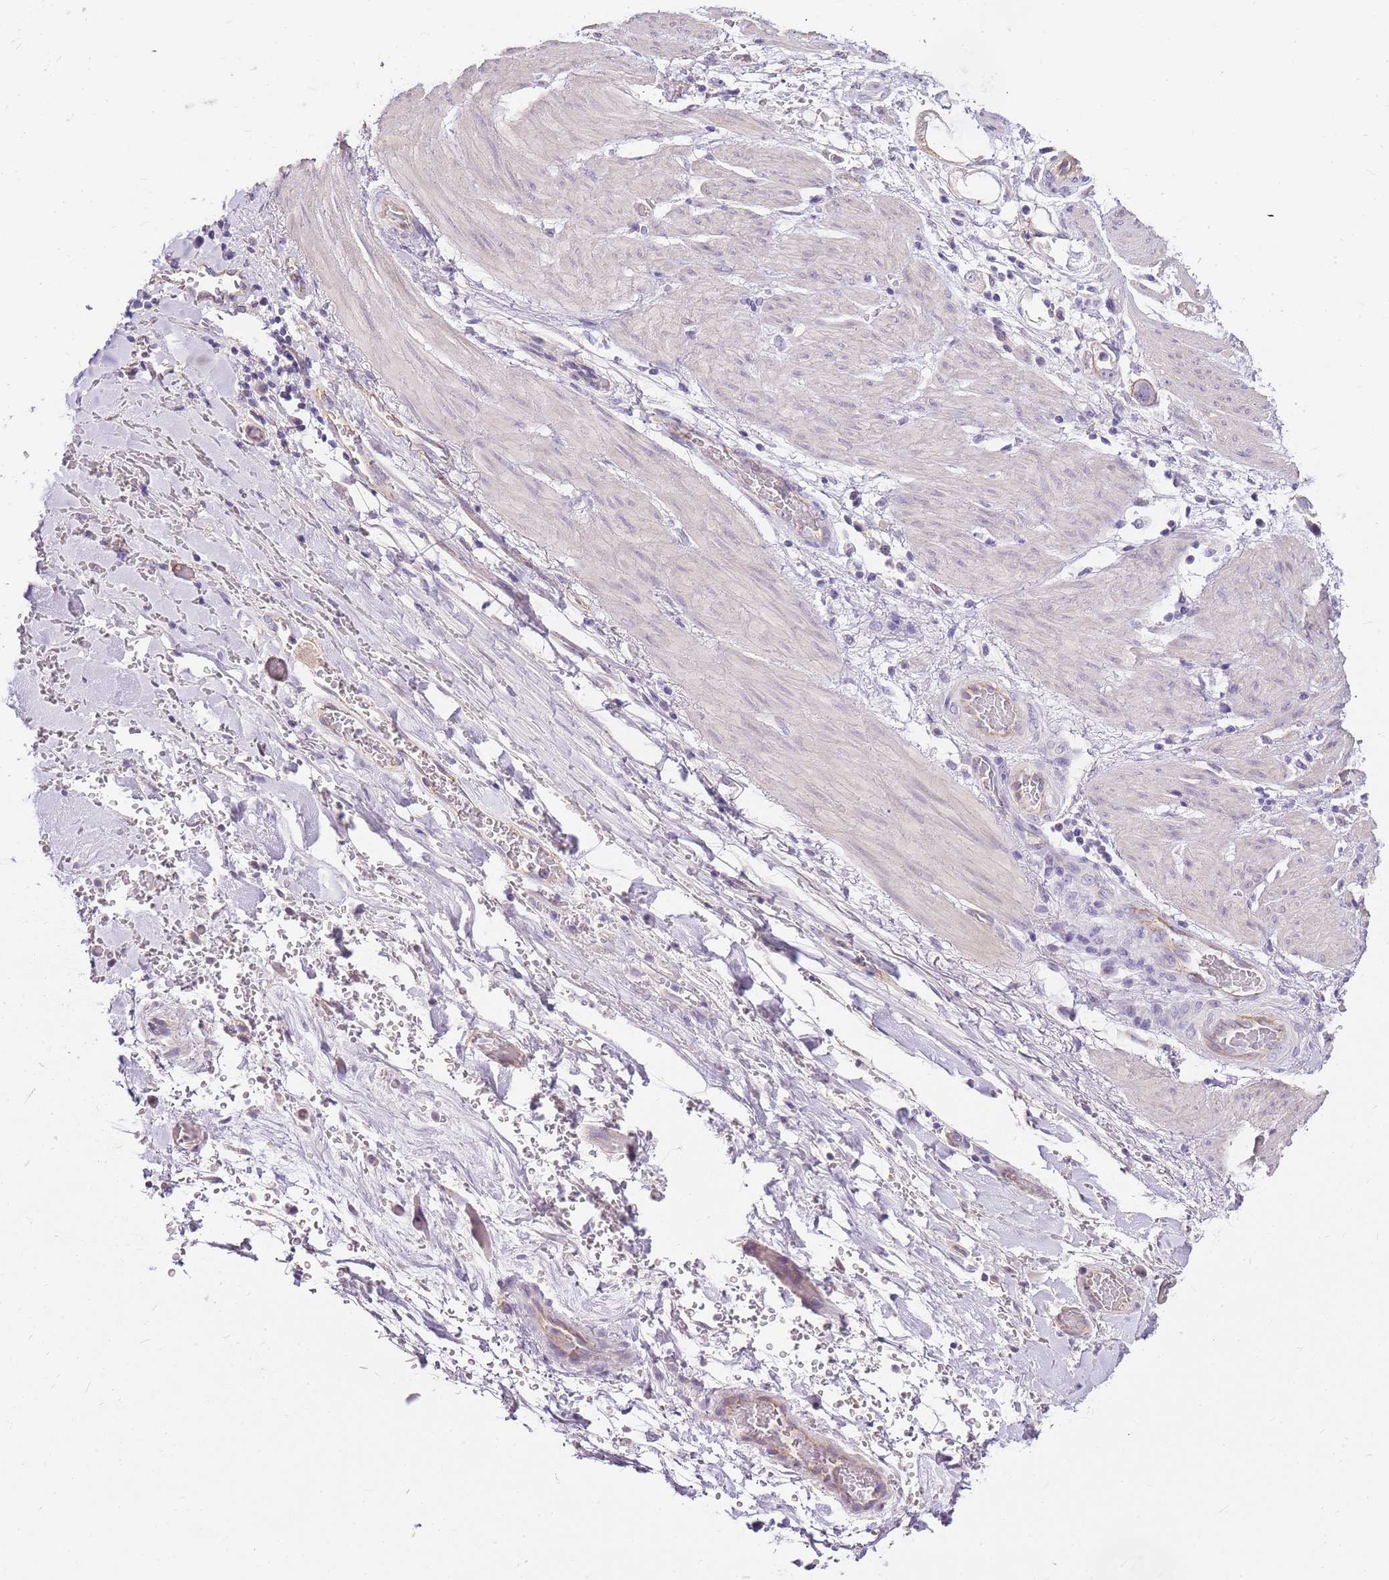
{"staining": {"intensity": "negative", "quantity": "none", "location": "none"}, "tissue": "stomach cancer", "cell_type": "Tumor cells", "image_type": "cancer", "snomed": [{"axis": "morphology", "description": "Adenocarcinoma, NOS"}, {"axis": "topography", "description": "Stomach"}], "caption": "Human adenocarcinoma (stomach) stained for a protein using IHC shows no positivity in tumor cells.", "gene": "CLBA1", "patient": {"sex": "male", "age": 62}}